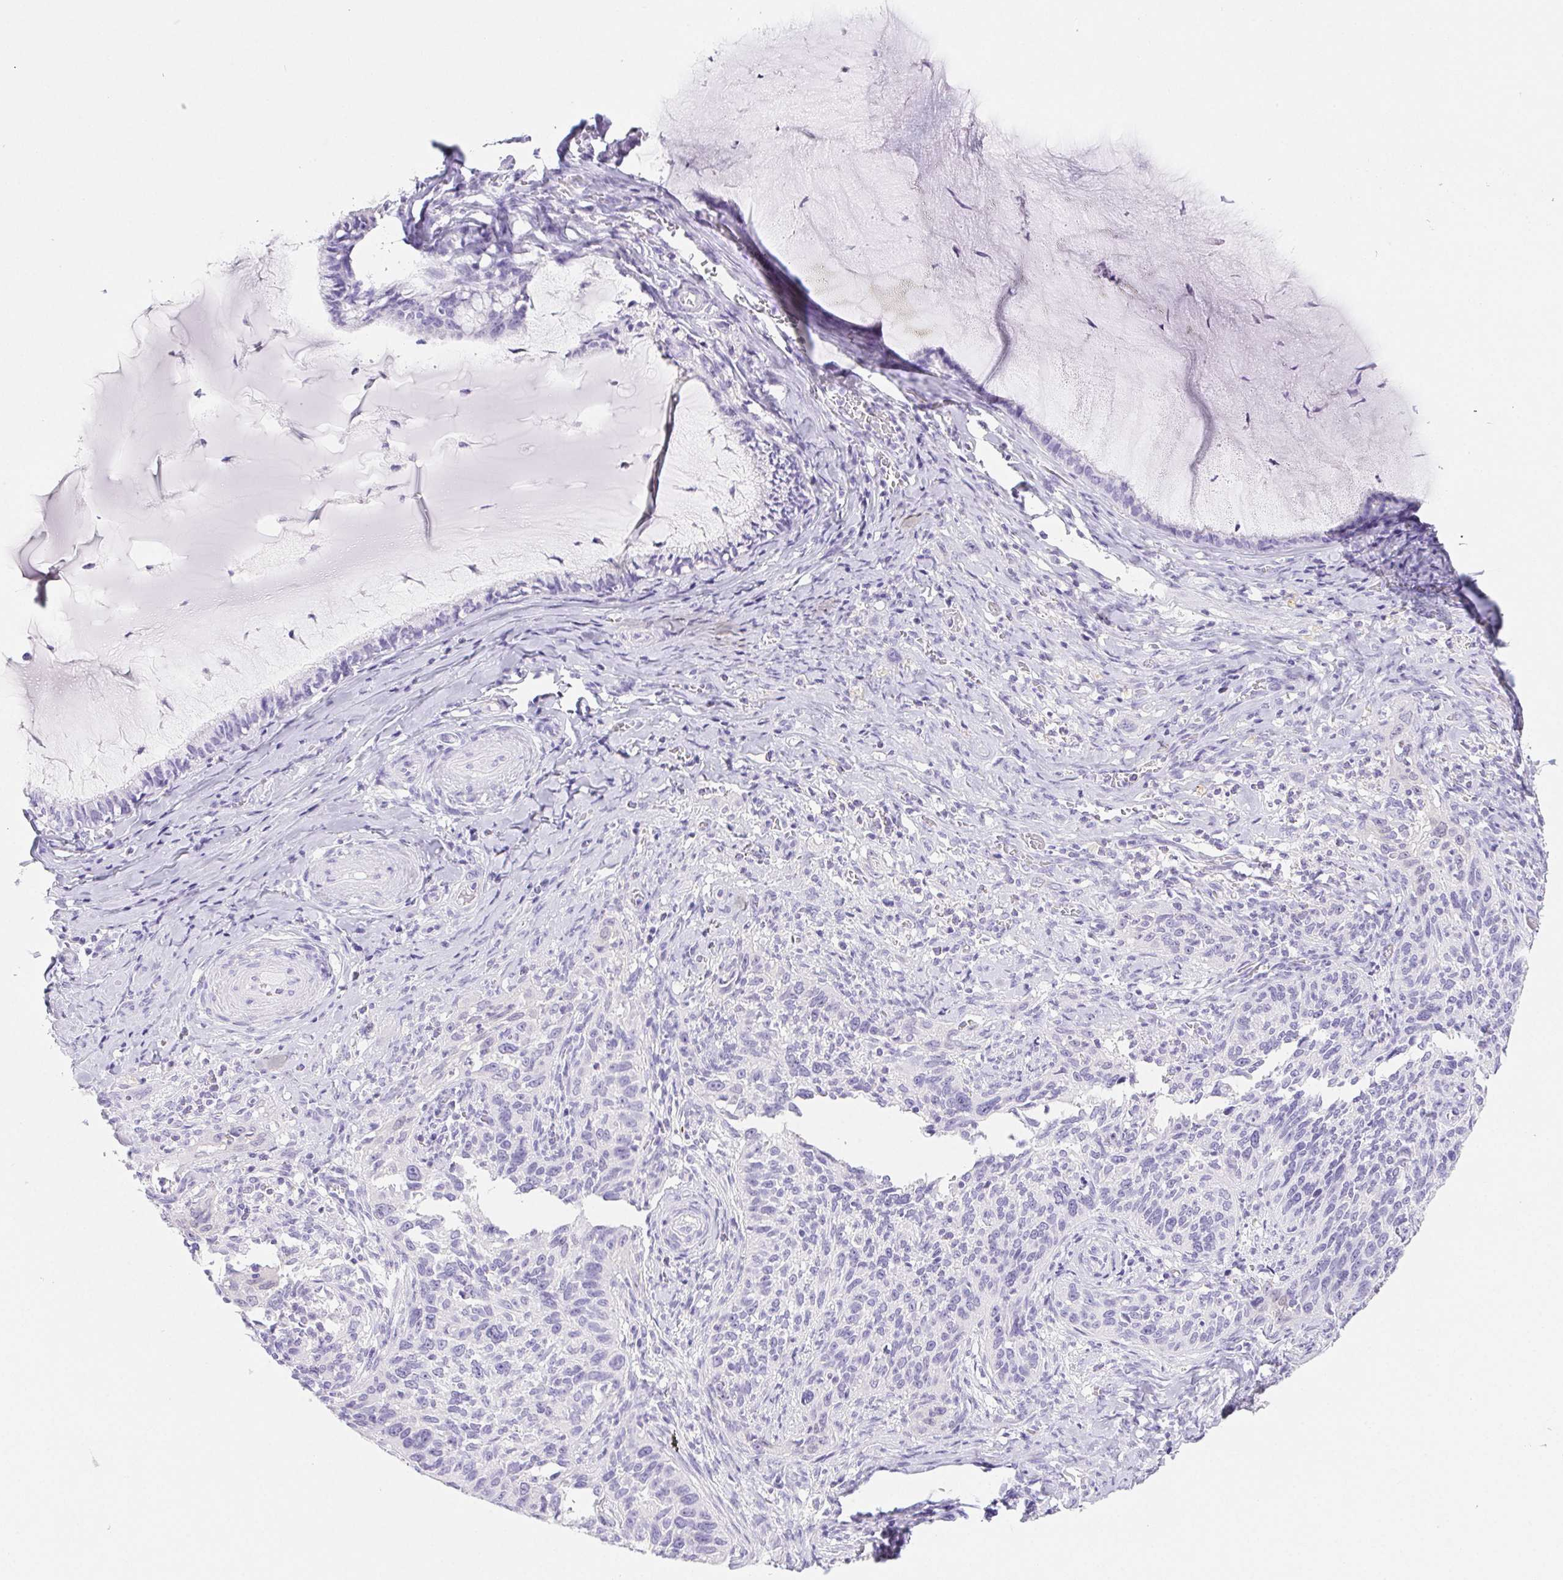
{"staining": {"intensity": "negative", "quantity": "none", "location": "none"}, "tissue": "cervical cancer", "cell_type": "Tumor cells", "image_type": "cancer", "snomed": [{"axis": "morphology", "description": "Squamous cell carcinoma, NOS"}, {"axis": "topography", "description": "Cervix"}], "caption": "A high-resolution micrograph shows IHC staining of squamous cell carcinoma (cervical), which reveals no significant positivity in tumor cells.", "gene": "PNLIP", "patient": {"sex": "female", "age": 51}}